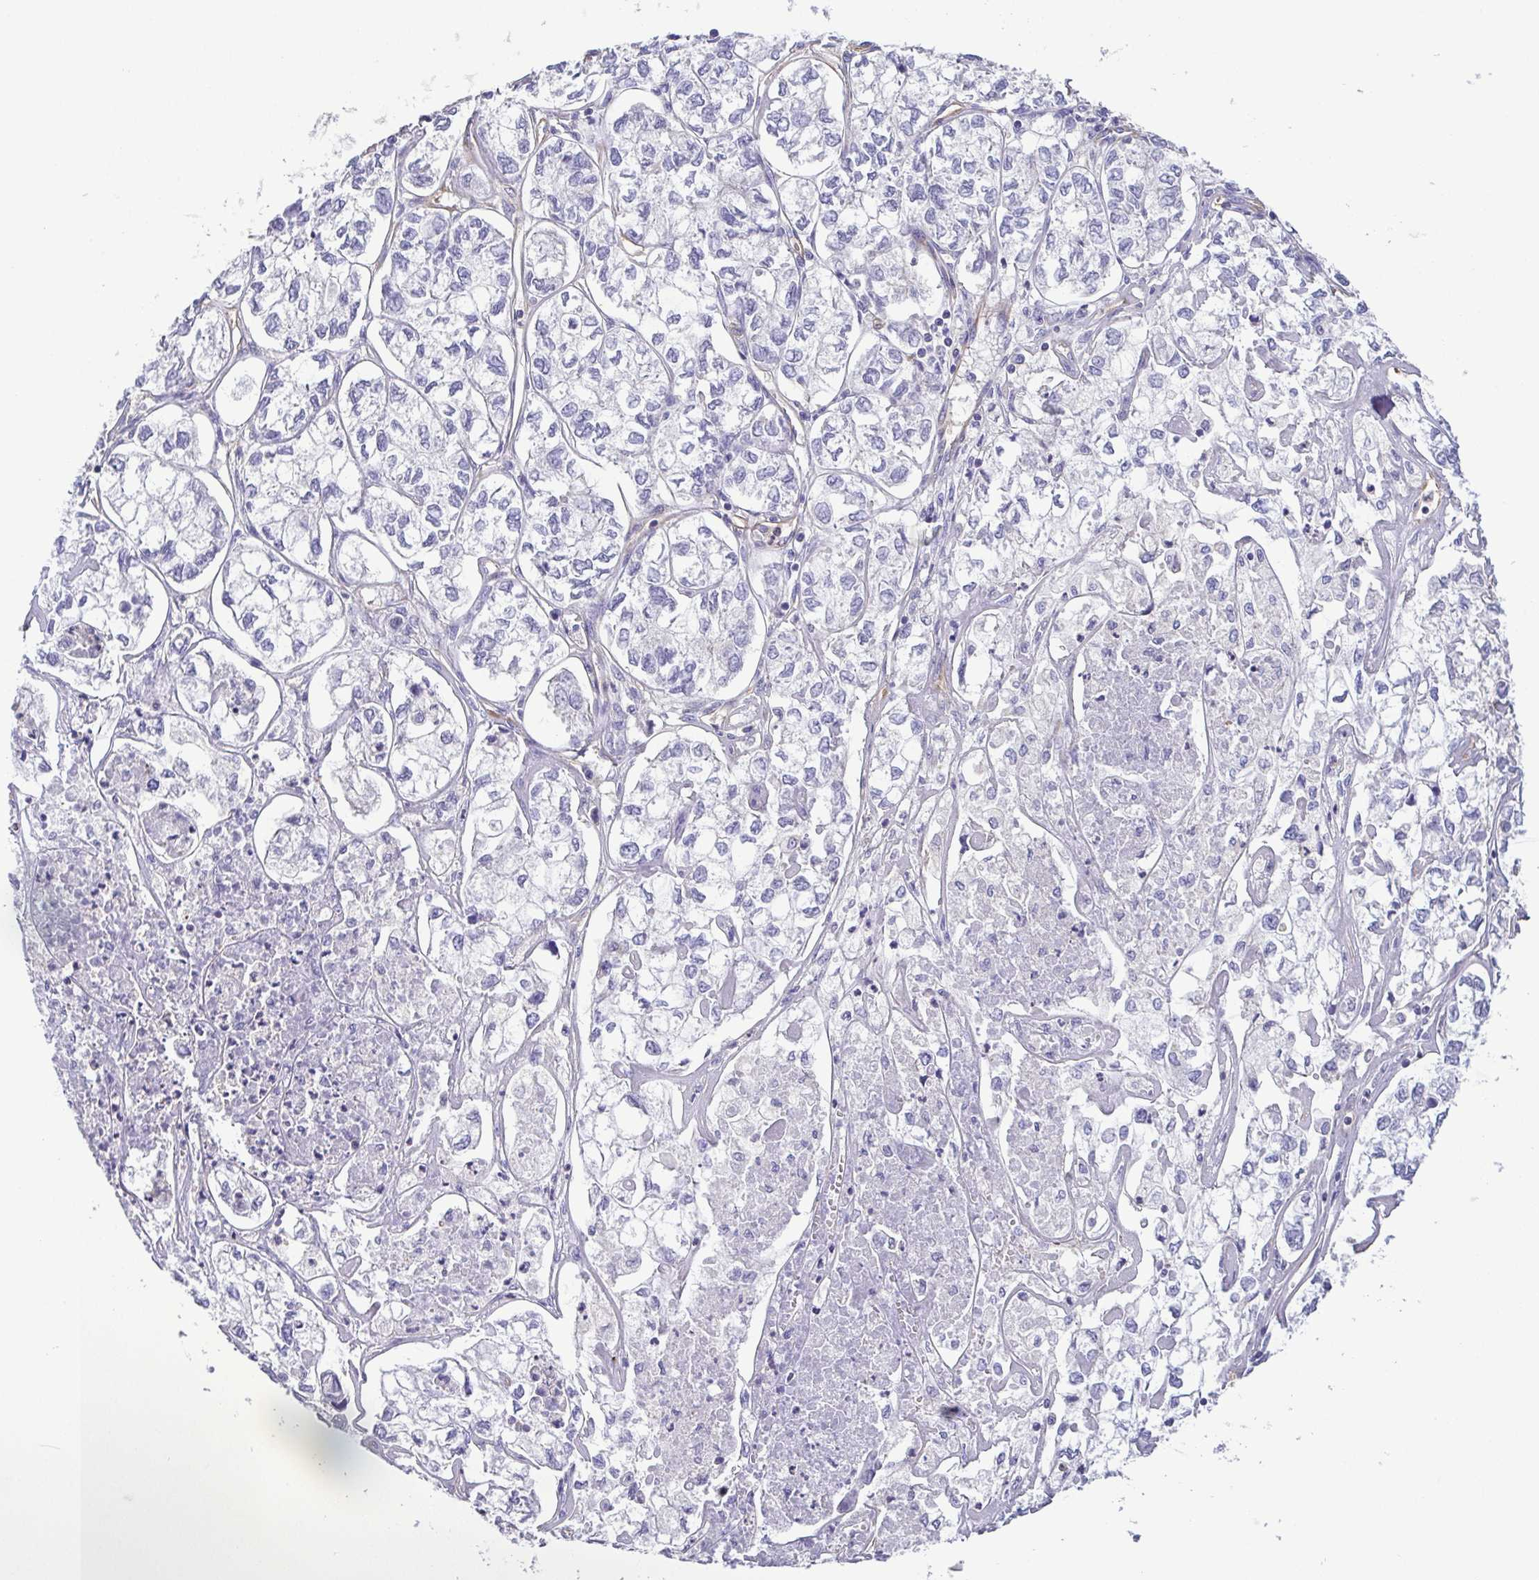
{"staining": {"intensity": "negative", "quantity": "none", "location": "none"}, "tissue": "ovarian cancer", "cell_type": "Tumor cells", "image_type": "cancer", "snomed": [{"axis": "morphology", "description": "Carcinoma, endometroid"}, {"axis": "topography", "description": "Ovary"}], "caption": "Histopathology image shows no significant protein staining in tumor cells of ovarian endometroid carcinoma.", "gene": "MYL6", "patient": {"sex": "female", "age": 64}}